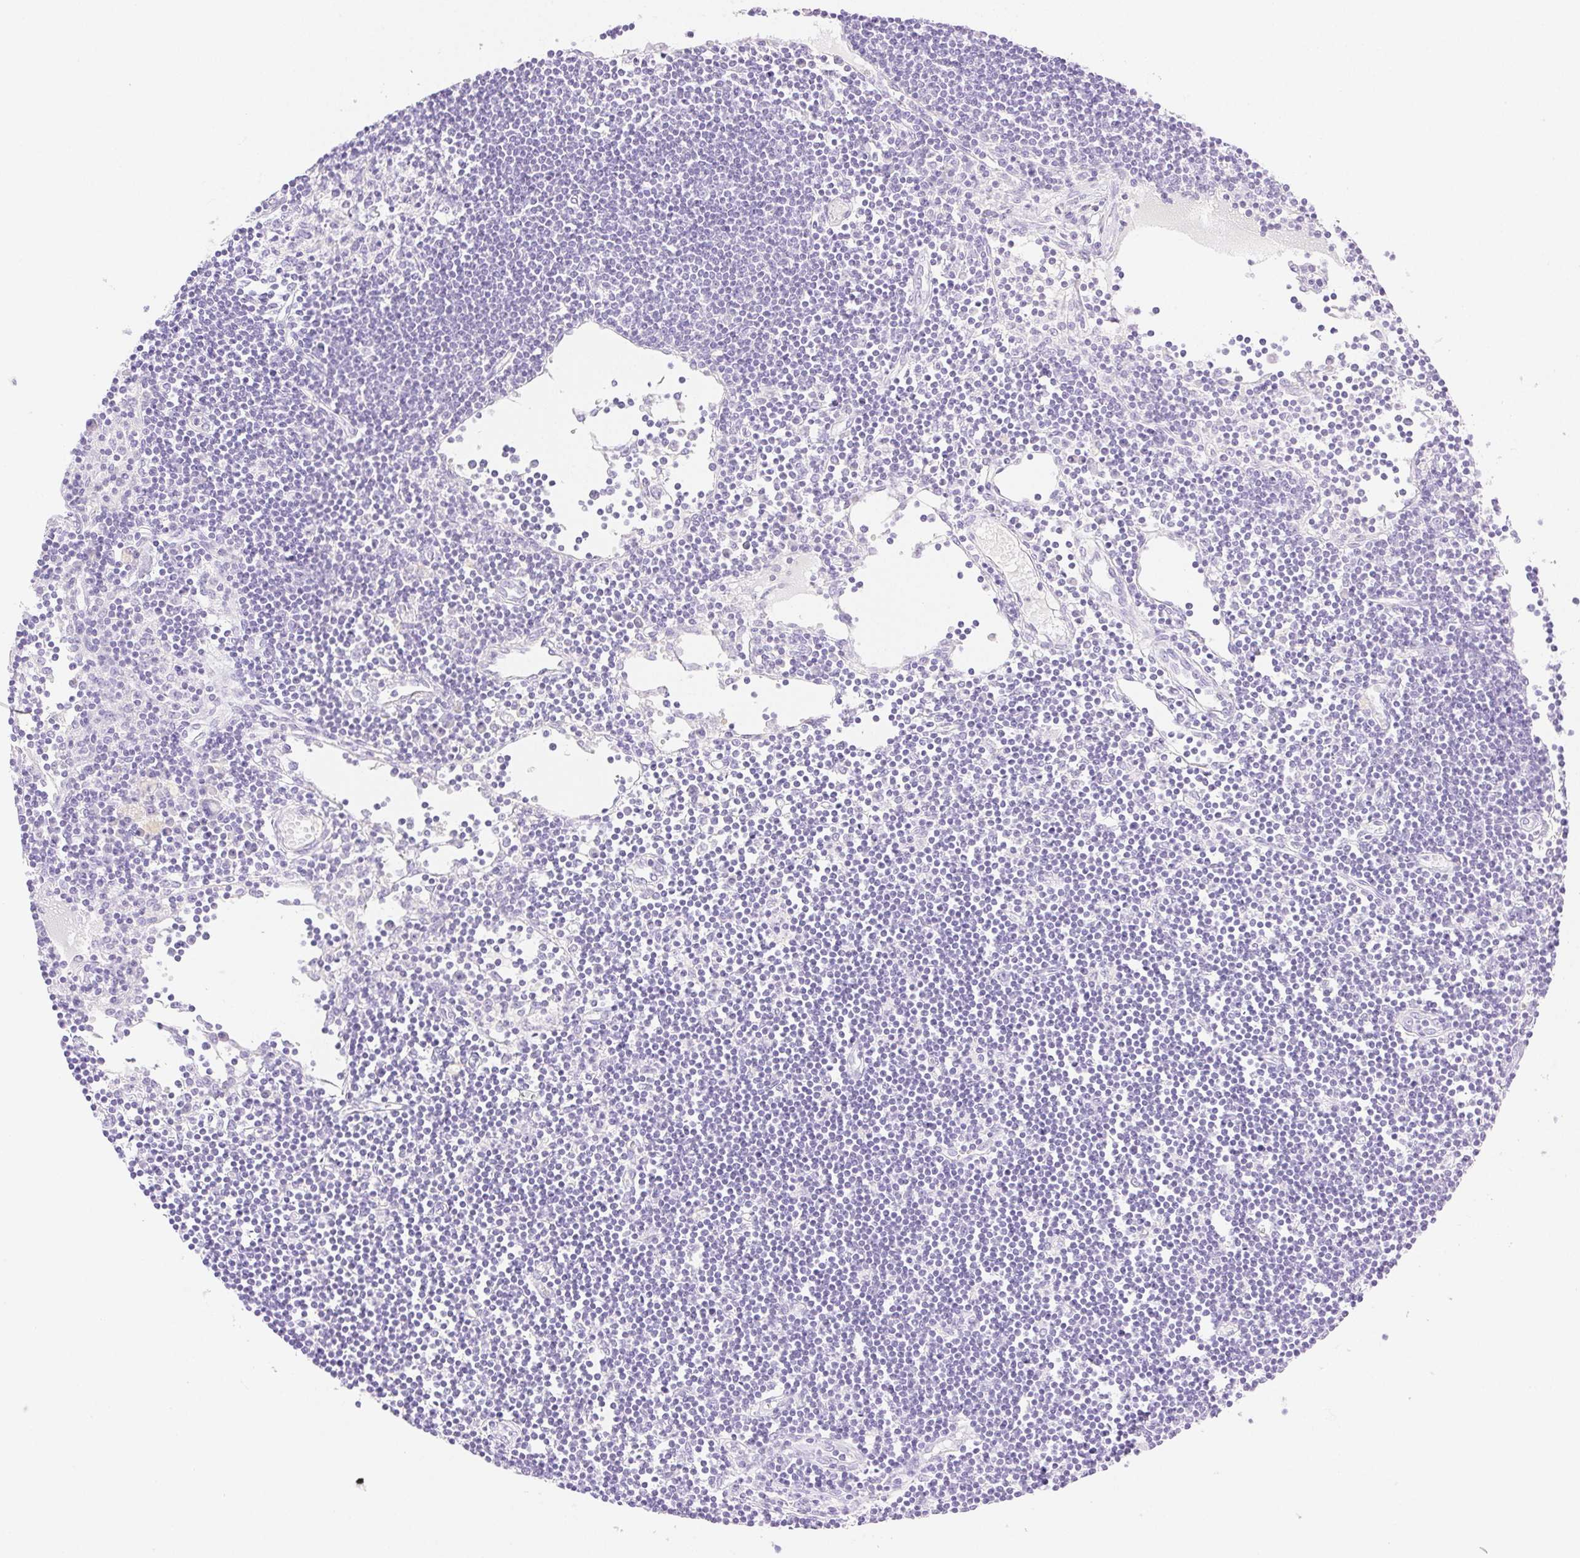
{"staining": {"intensity": "negative", "quantity": "none", "location": "none"}, "tissue": "lymph node", "cell_type": "Germinal center cells", "image_type": "normal", "snomed": [{"axis": "morphology", "description": "Normal tissue, NOS"}, {"axis": "topography", "description": "Lymph node"}], "caption": "There is no significant staining in germinal center cells of lymph node.", "gene": "SPACA4", "patient": {"sex": "female", "age": 65}}